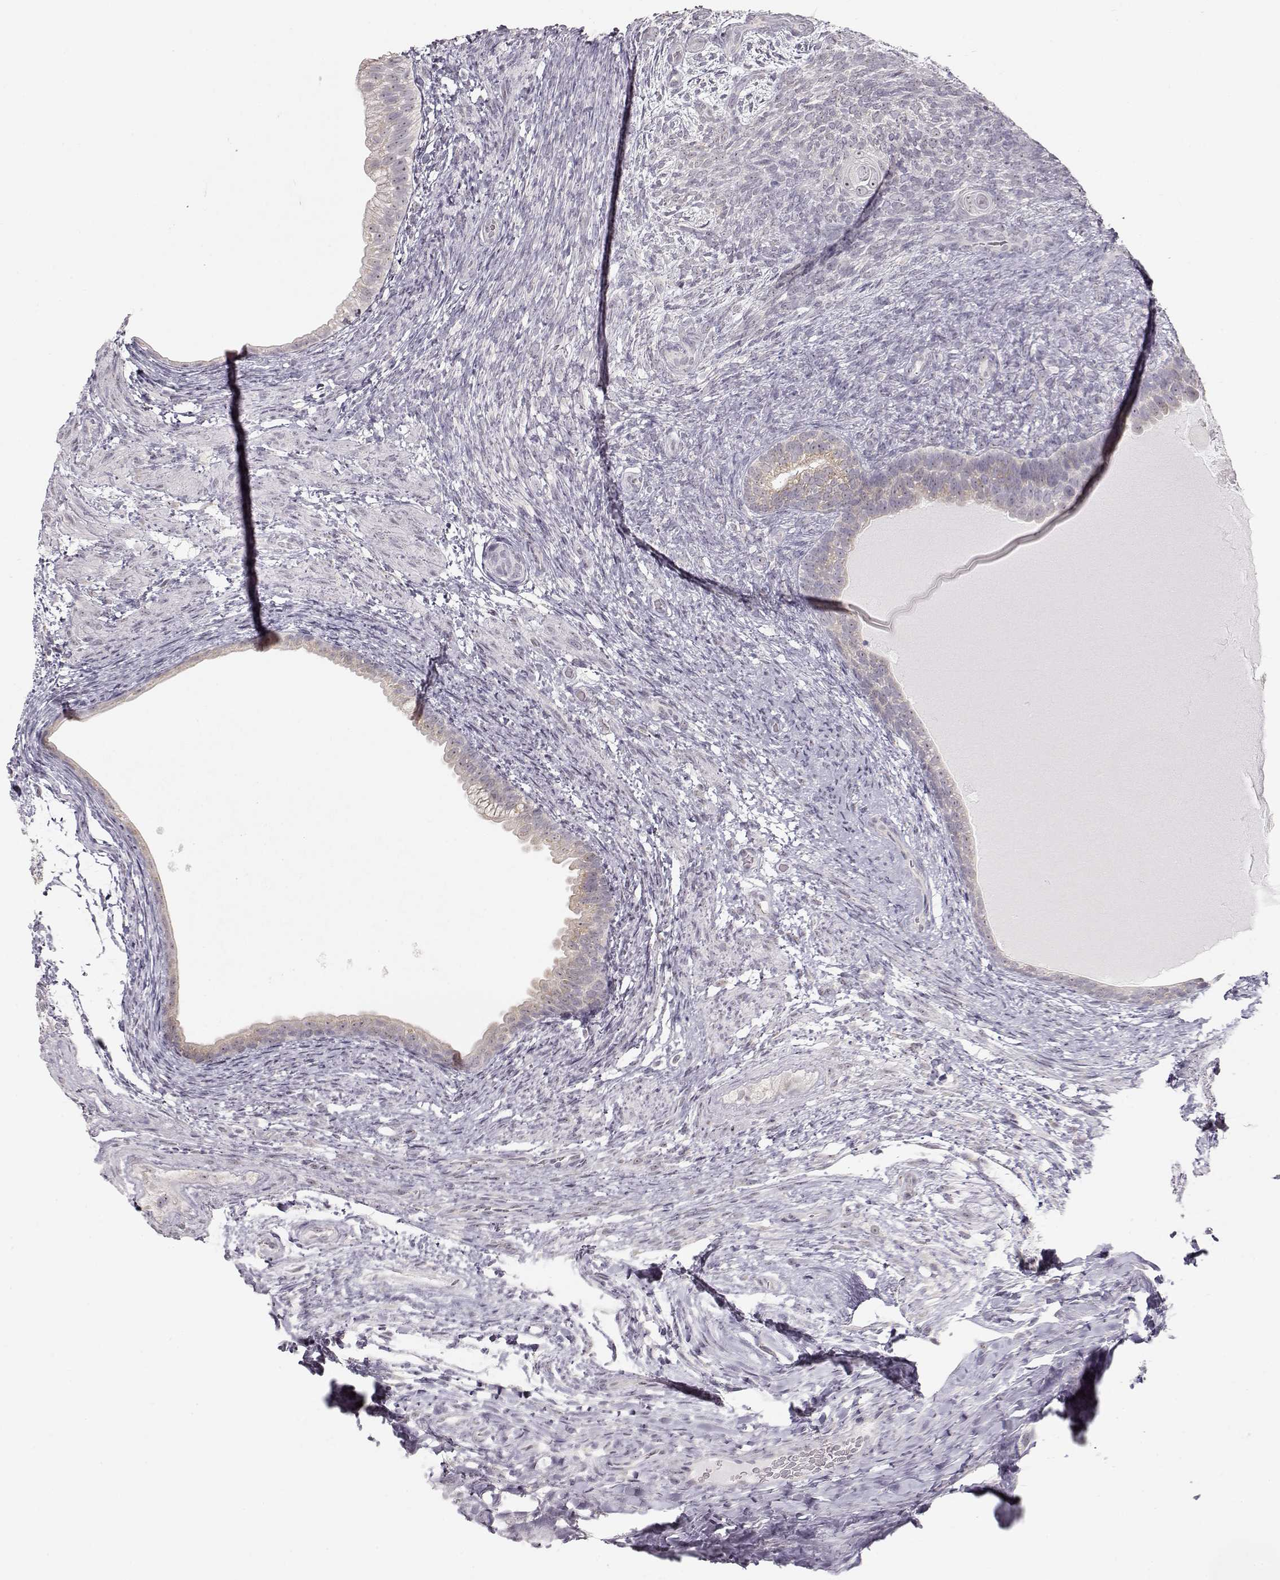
{"staining": {"intensity": "weak", "quantity": ">75%", "location": "cytoplasmic/membranous"}, "tissue": "testis cancer", "cell_type": "Tumor cells", "image_type": "cancer", "snomed": [{"axis": "morphology", "description": "Carcinoma, Embryonal, NOS"}, {"axis": "topography", "description": "Testis"}], "caption": "Testis cancer was stained to show a protein in brown. There is low levels of weak cytoplasmic/membranous expression in about >75% of tumor cells.", "gene": "FAM205A", "patient": {"sex": "male", "age": 24}}